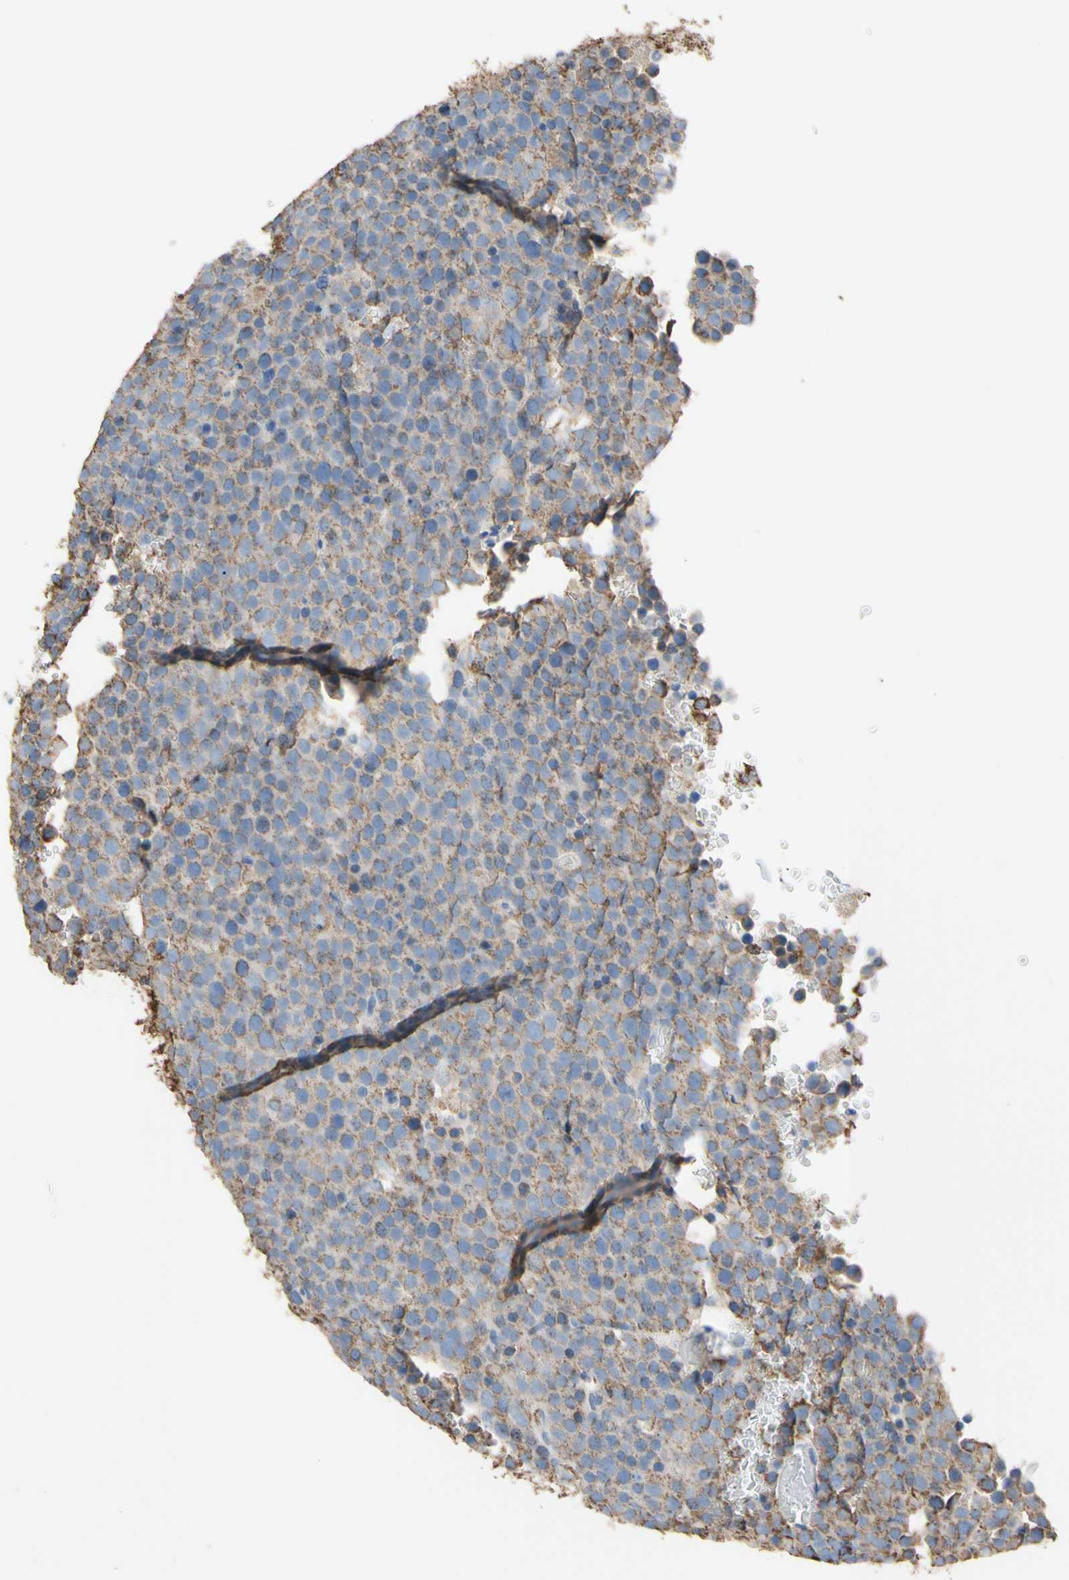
{"staining": {"intensity": "moderate", "quantity": "25%-75%", "location": "cytoplasmic/membranous"}, "tissue": "testis cancer", "cell_type": "Tumor cells", "image_type": "cancer", "snomed": [{"axis": "morphology", "description": "Seminoma, NOS"}, {"axis": "topography", "description": "Testis"}], "caption": "A brown stain labels moderate cytoplasmic/membranous expression of a protein in testis cancer tumor cells.", "gene": "CMKLR2", "patient": {"sex": "male", "age": 71}}